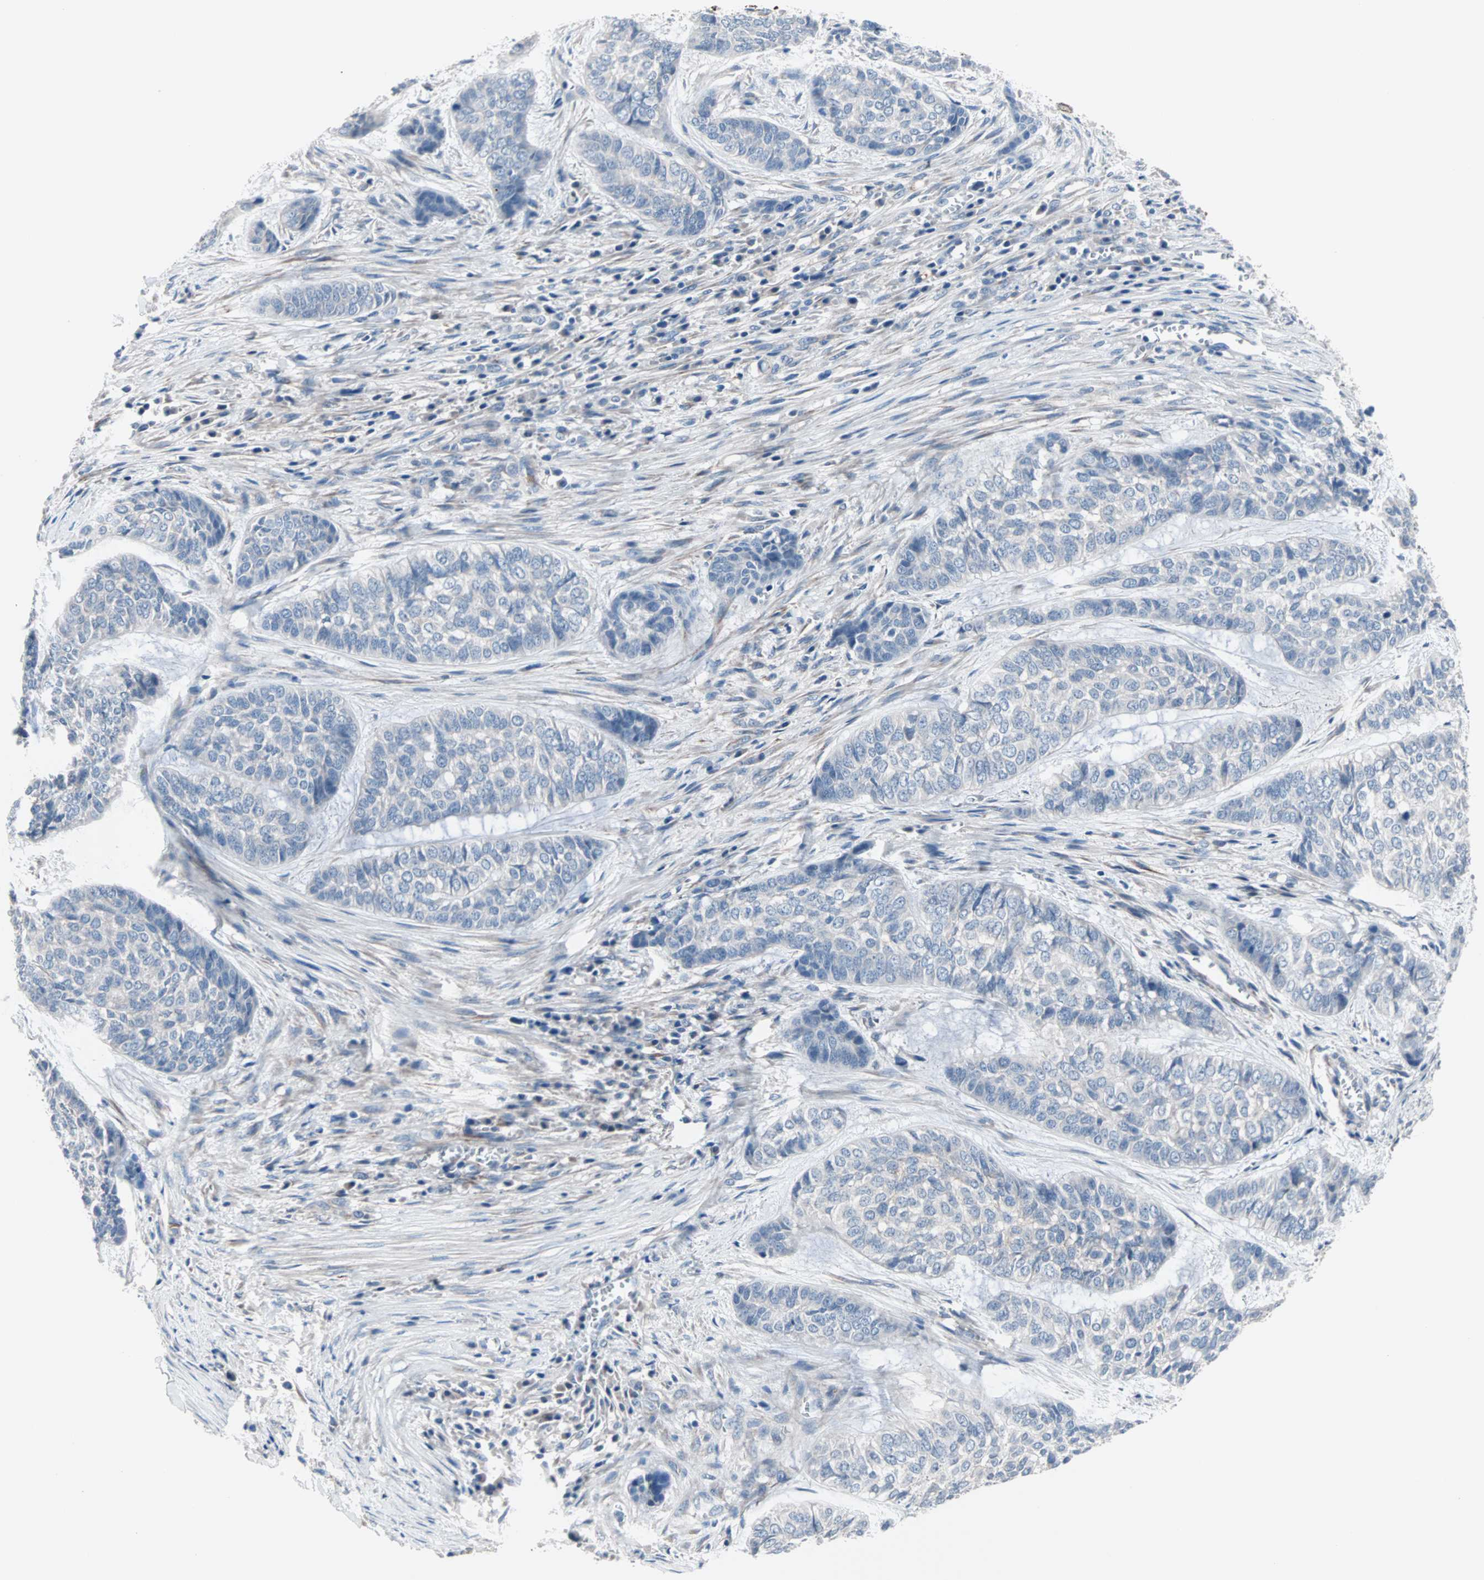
{"staining": {"intensity": "negative", "quantity": "none", "location": "none"}, "tissue": "skin cancer", "cell_type": "Tumor cells", "image_type": "cancer", "snomed": [{"axis": "morphology", "description": "Basal cell carcinoma"}, {"axis": "topography", "description": "Skin"}], "caption": "The IHC histopathology image has no significant expression in tumor cells of skin basal cell carcinoma tissue. (DAB (3,3'-diaminobenzidine) immunohistochemistry with hematoxylin counter stain).", "gene": "ULBP1", "patient": {"sex": "female", "age": 64}}